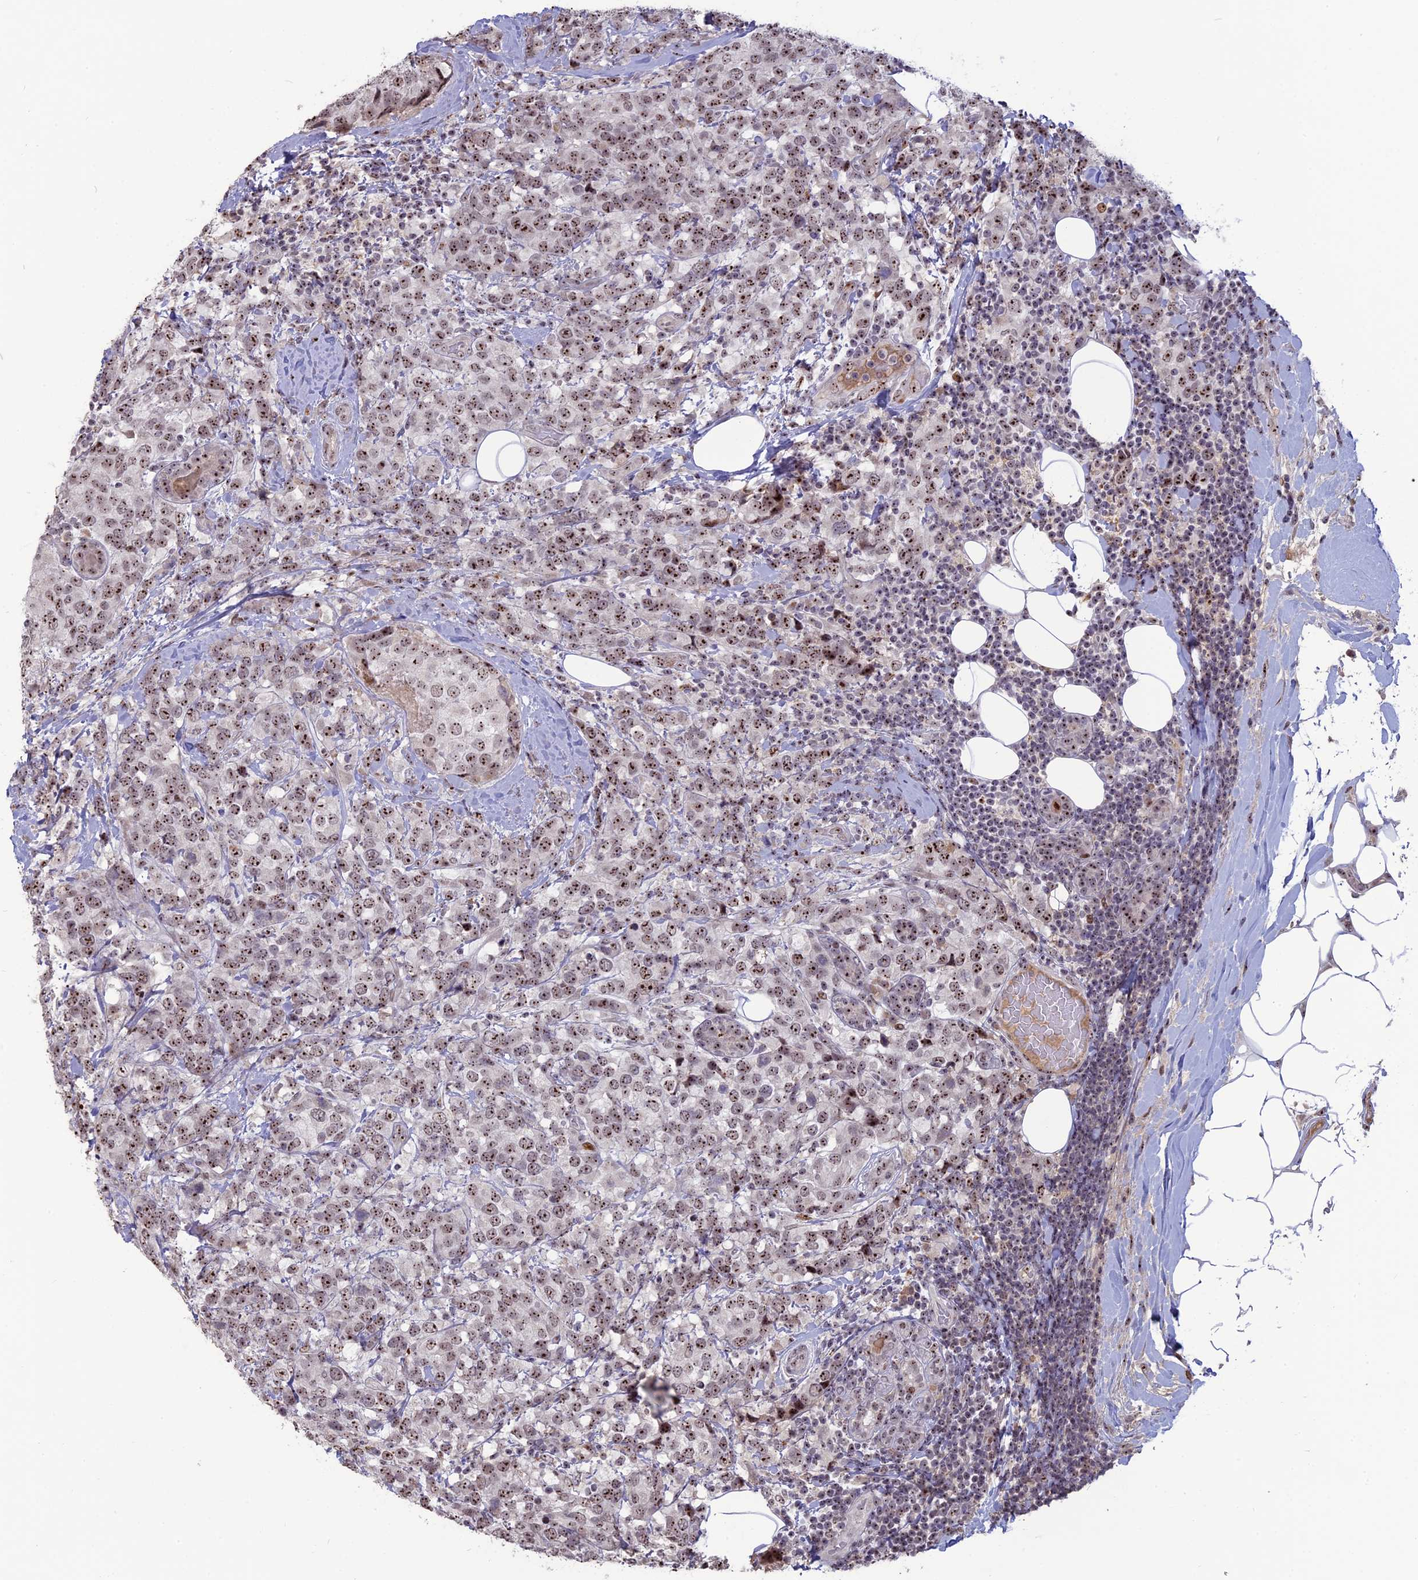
{"staining": {"intensity": "moderate", "quantity": ">75%", "location": "nuclear"}, "tissue": "breast cancer", "cell_type": "Tumor cells", "image_type": "cancer", "snomed": [{"axis": "morphology", "description": "Lobular carcinoma"}, {"axis": "topography", "description": "Breast"}], "caption": "Tumor cells demonstrate moderate nuclear positivity in approximately >75% of cells in lobular carcinoma (breast).", "gene": "FAM131A", "patient": {"sex": "female", "age": 59}}